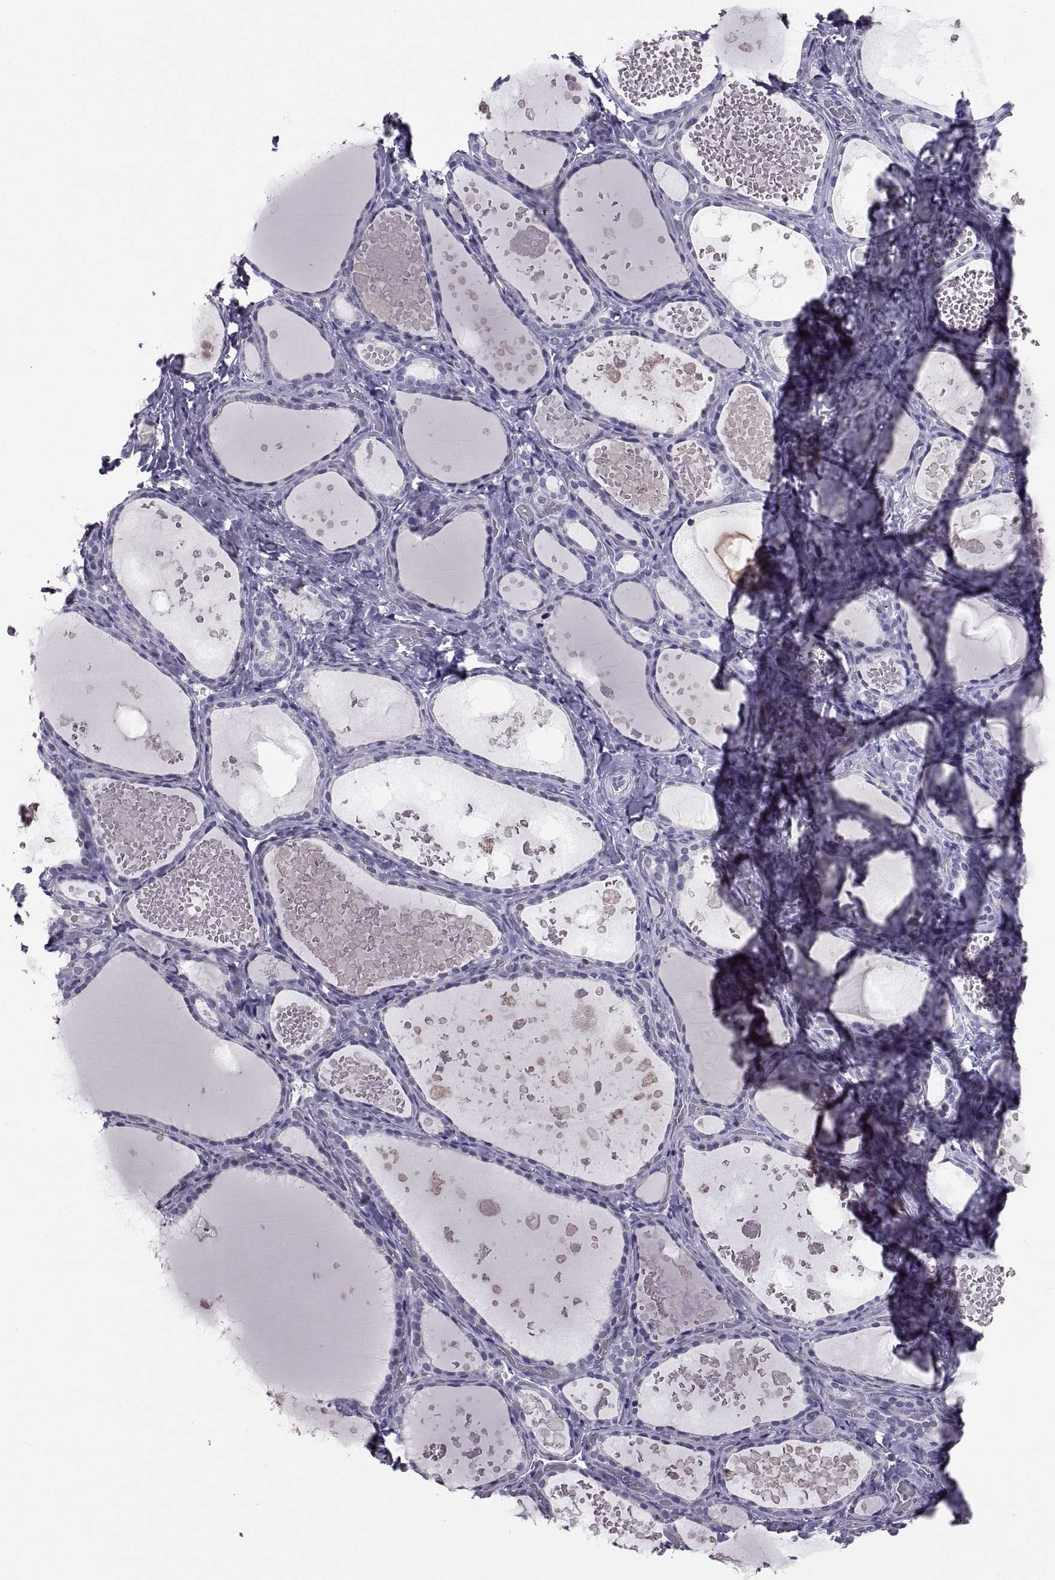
{"staining": {"intensity": "negative", "quantity": "none", "location": "none"}, "tissue": "thyroid gland", "cell_type": "Glandular cells", "image_type": "normal", "snomed": [{"axis": "morphology", "description": "Normal tissue, NOS"}, {"axis": "topography", "description": "Thyroid gland"}], "caption": "Glandular cells show no significant protein staining in unremarkable thyroid gland. (Brightfield microscopy of DAB immunohistochemistry at high magnification).", "gene": "SOX21", "patient": {"sex": "female", "age": 56}}